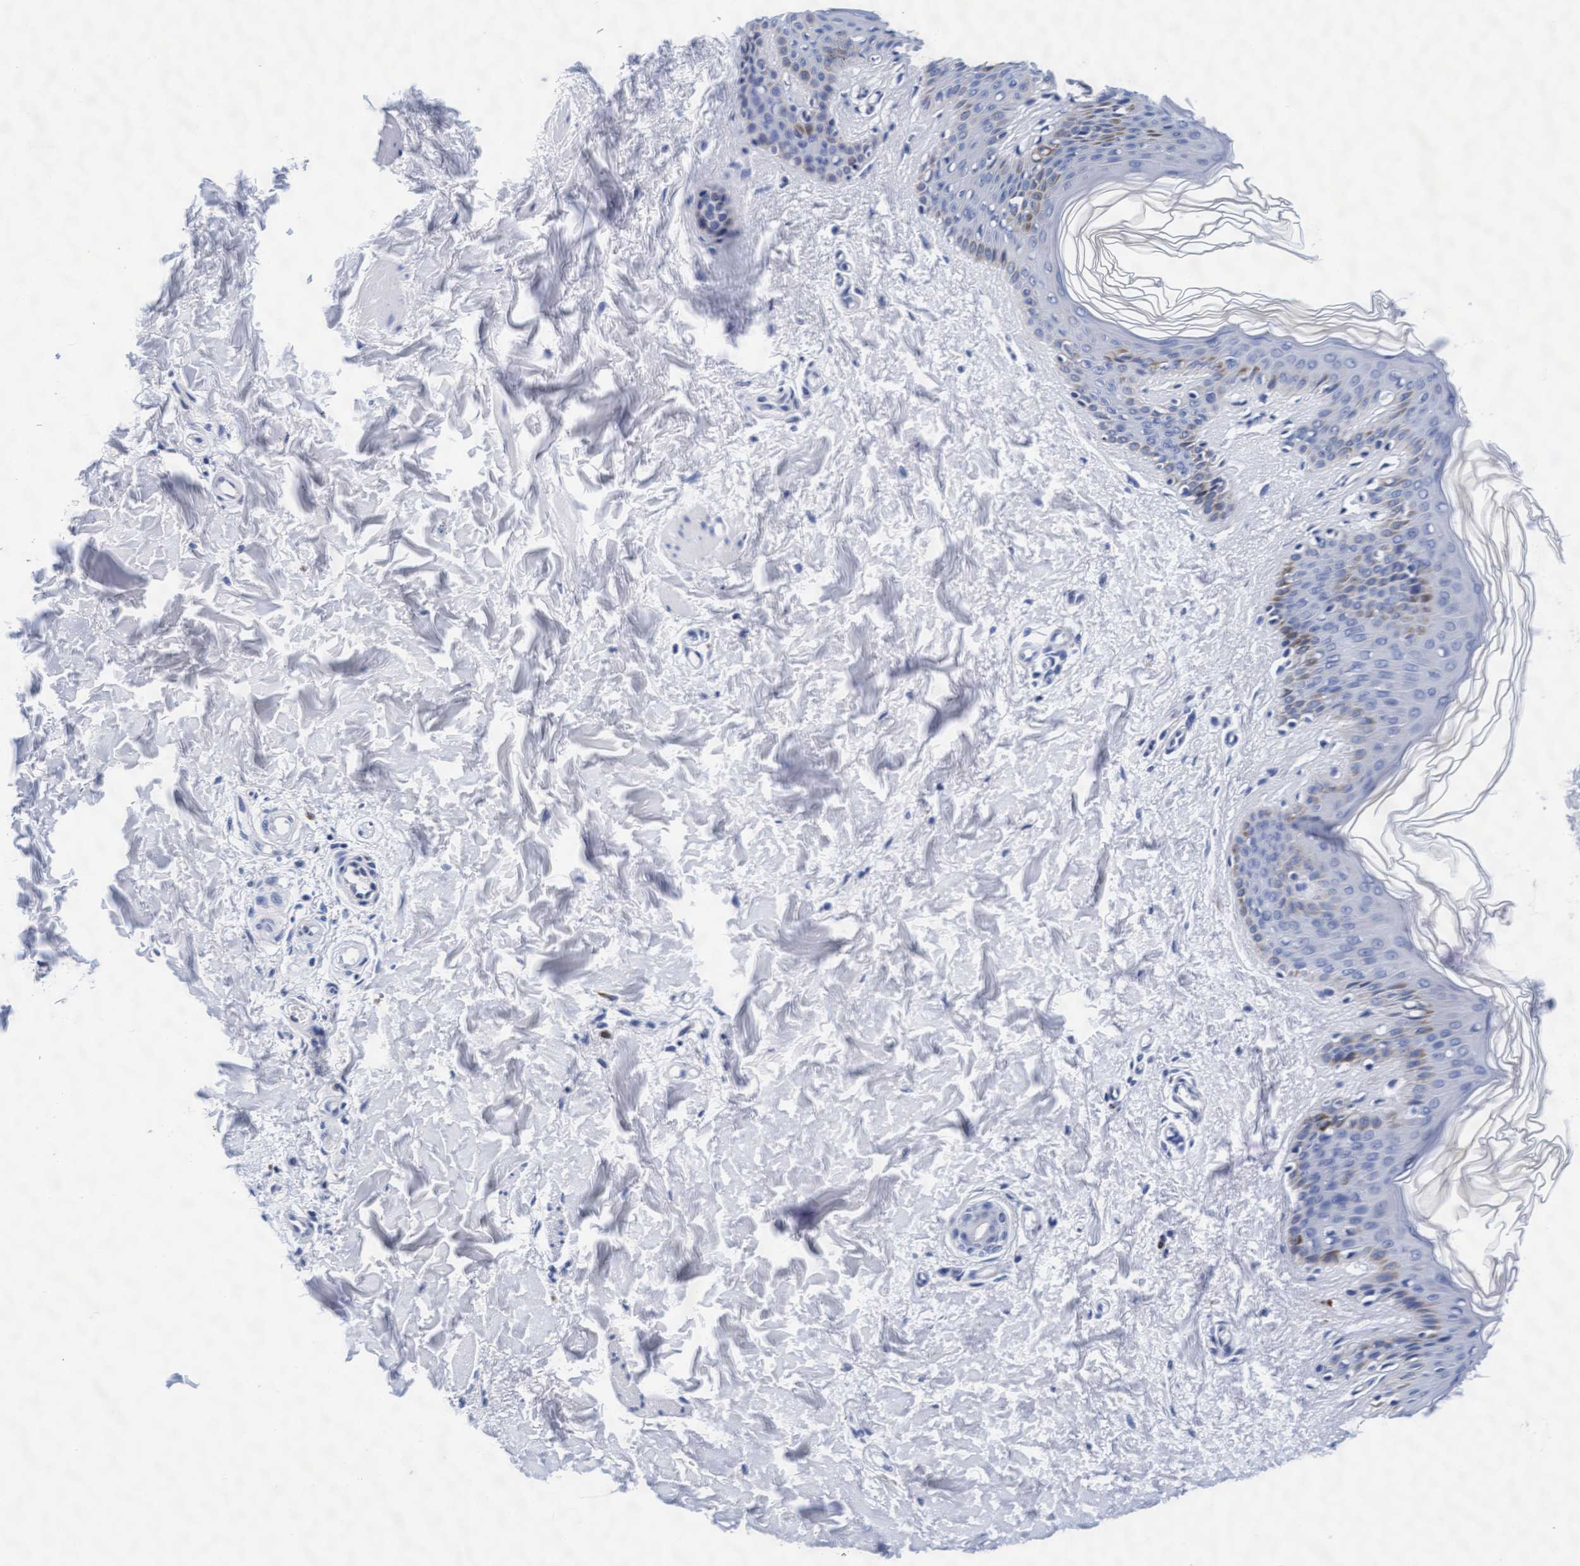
{"staining": {"intensity": "negative", "quantity": "none", "location": "none"}, "tissue": "skin", "cell_type": "Fibroblasts", "image_type": "normal", "snomed": [{"axis": "morphology", "description": "Normal tissue, NOS"}, {"axis": "morphology", "description": "Neoplasm, benign, NOS"}, {"axis": "topography", "description": "Skin"}, {"axis": "topography", "description": "Soft tissue"}], "caption": "A high-resolution histopathology image shows immunohistochemistry staining of normal skin, which exhibits no significant positivity in fibroblasts.", "gene": "ARSG", "patient": {"sex": "male", "age": 26}}